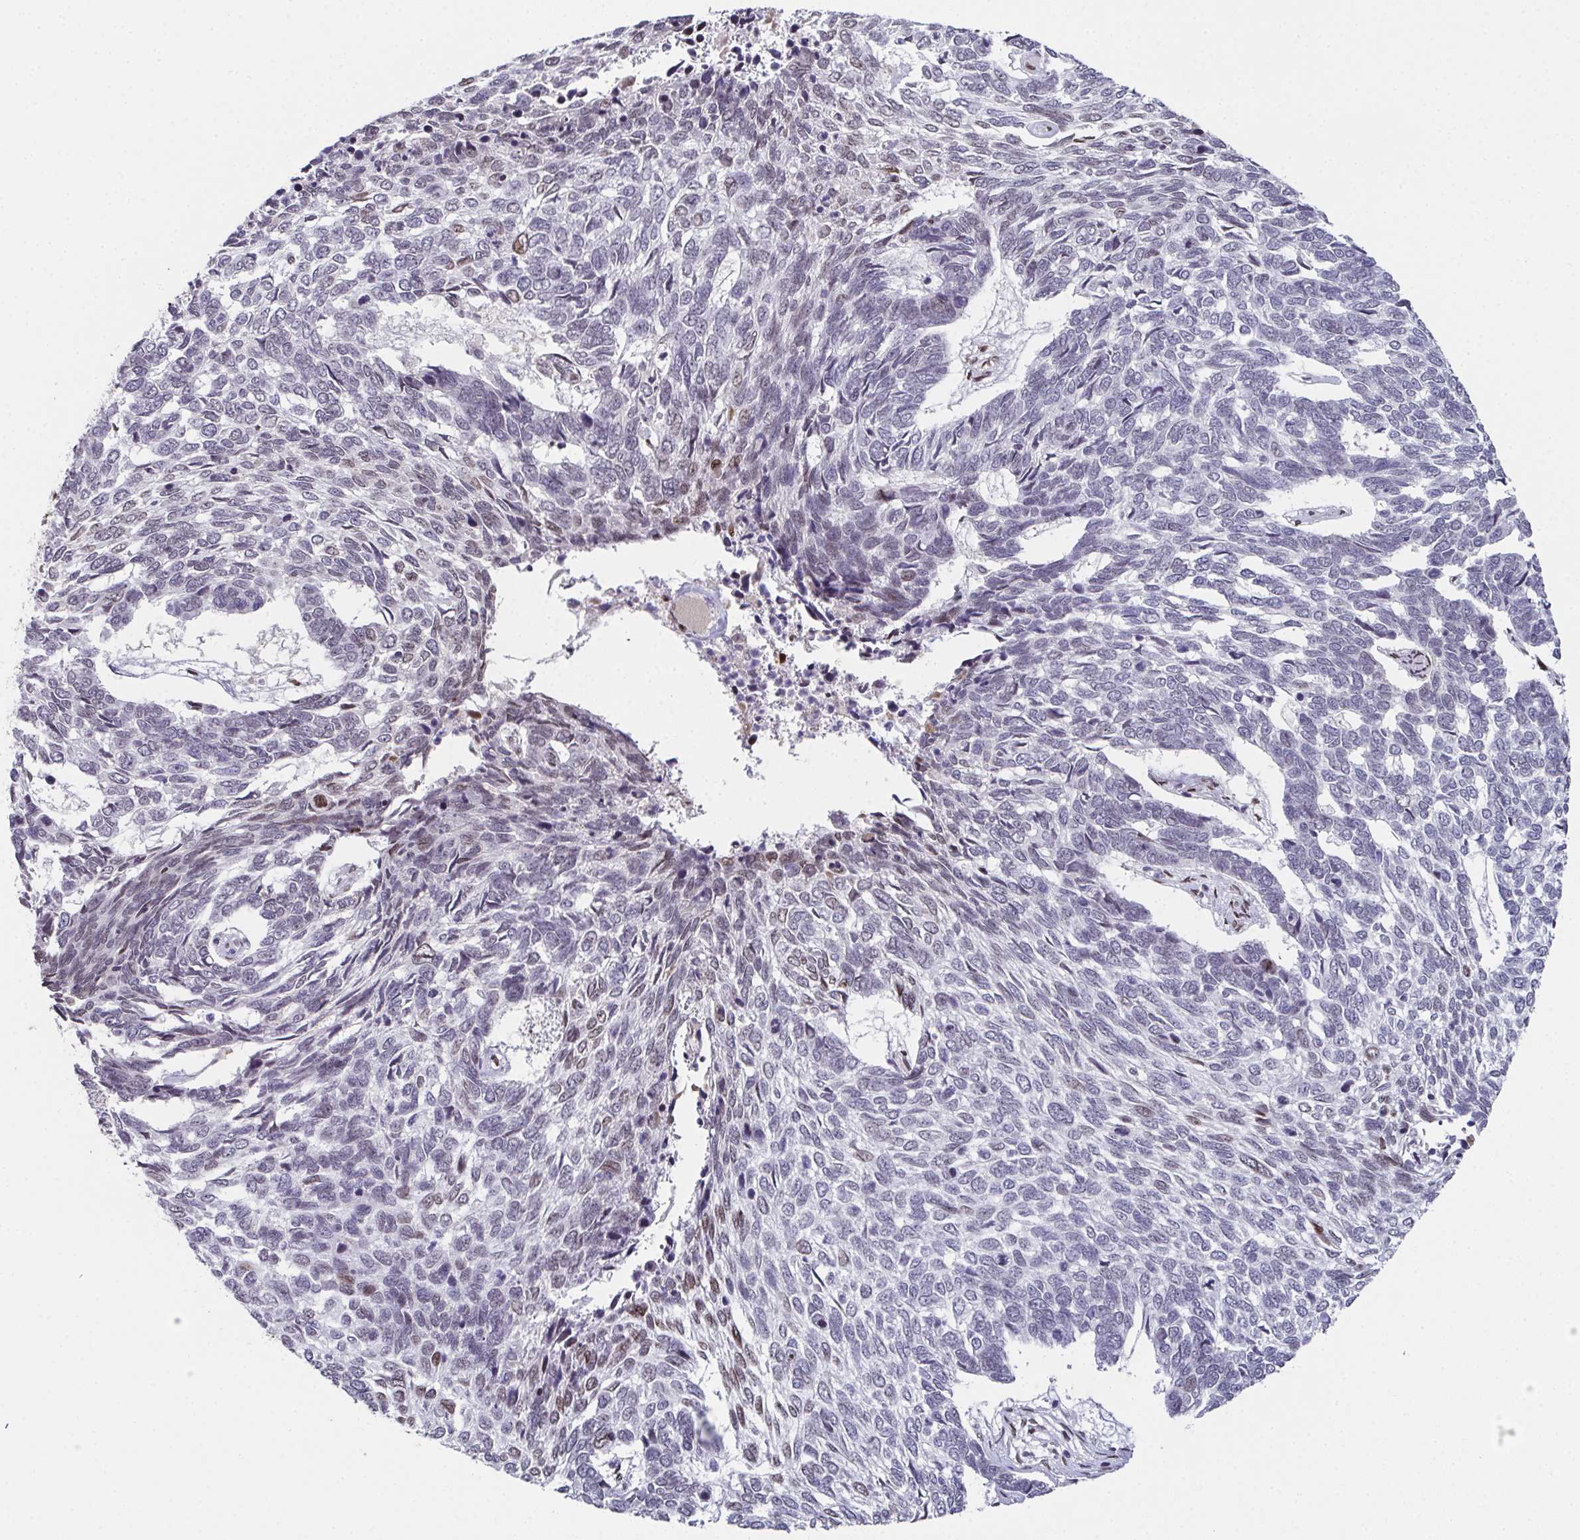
{"staining": {"intensity": "weak", "quantity": "<25%", "location": "nuclear"}, "tissue": "skin cancer", "cell_type": "Tumor cells", "image_type": "cancer", "snomed": [{"axis": "morphology", "description": "Basal cell carcinoma"}, {"axis": "topography", "description": "Skin"}], "caption": "An IHC micrograph of skin cancer is shown. There is no staining in tumor cells of skin cancer. The staining is performed using DAB (3,3'-diaminobenzidine) brown chromogen with nuclei counter-stained in using hematoxylin.", "gene": "RB1", "patient": {"sex": "female", "age": 65}}